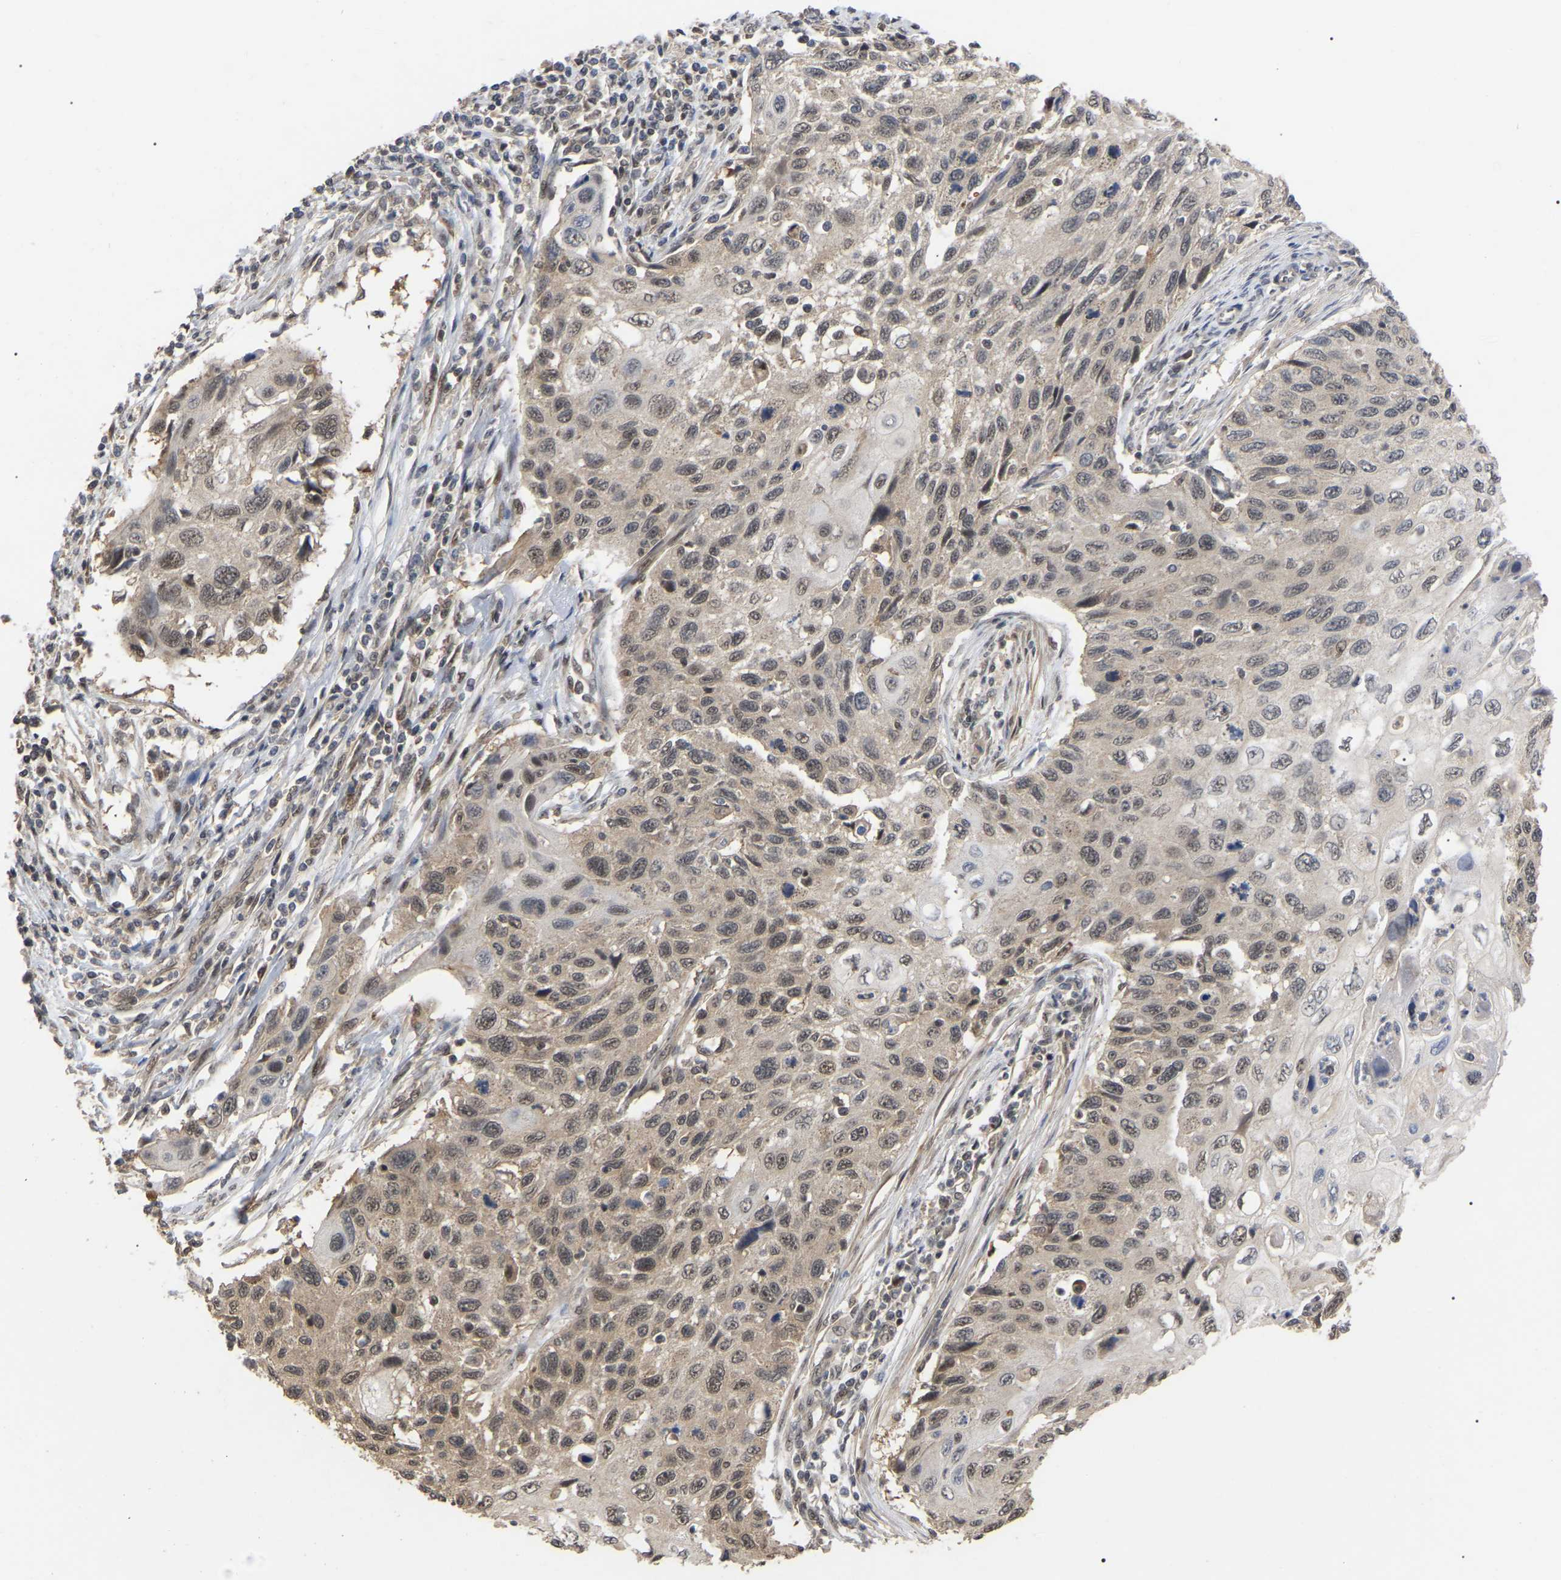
{"staining": {"intensity": "weak", "quantity": ">75%", "location": "cytoplasmic/membranous,nuclear"}, "tissue": "cervical cancer", "cell_type": "Tumor cells", "image_type": "cancer", "snomed": [{"axis": "morphology", "description": "Squamous cell carcinoma, NOS"}, {"axis": "topography", "description": "Cervix"}], "caption": "Immunohistochemical staining of human squamous cell carcinoma (cervical) reveals low levels of weak cytoplasmic/membranous and nuclear positivity in about >75% of tumor cells. Ihc stains the protein of interest in brown and the nuclei are stained blue.", "gene": "JAZF1", "patient": {"sex": "female", "age": 70}}